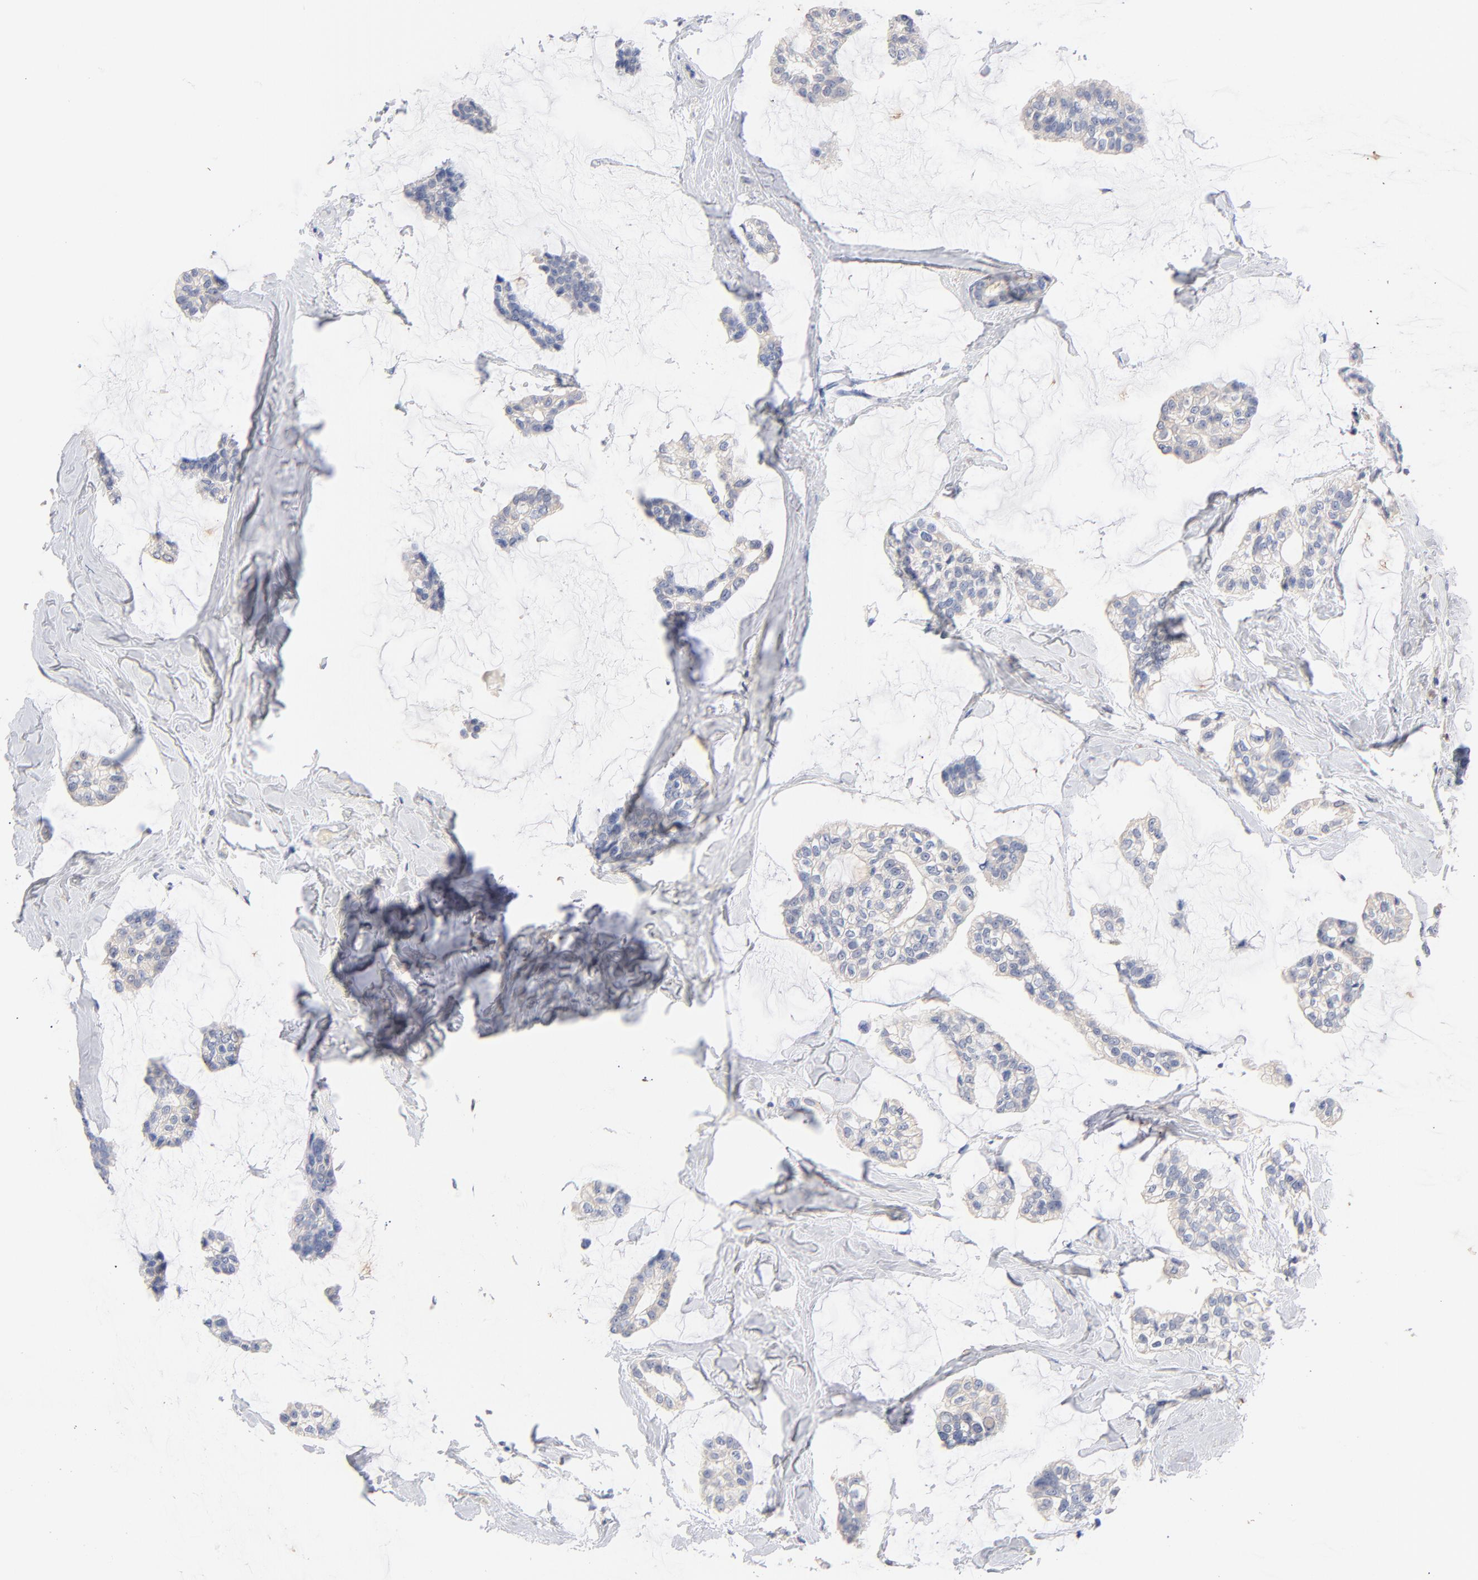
{"staining": {"intensity": "negative", "quantity": "none", "location": "none"}, "tissue": "breast cancer", "cell_type": "Tumor cells", "image_type": "cancer", "snomed": [{"axis": "morphology", "description": "Duct carcinoma"}, {"axis": "topography", "description": "Breast"}], "caption": "Photomicrograph shows no protein expression in tumor cells of infiltrating ductal carcinoma (breast) tissue. Nuclei are stained in blue.", "gene": "CPS1", "patient": {"sex": "female", "age": 93}}